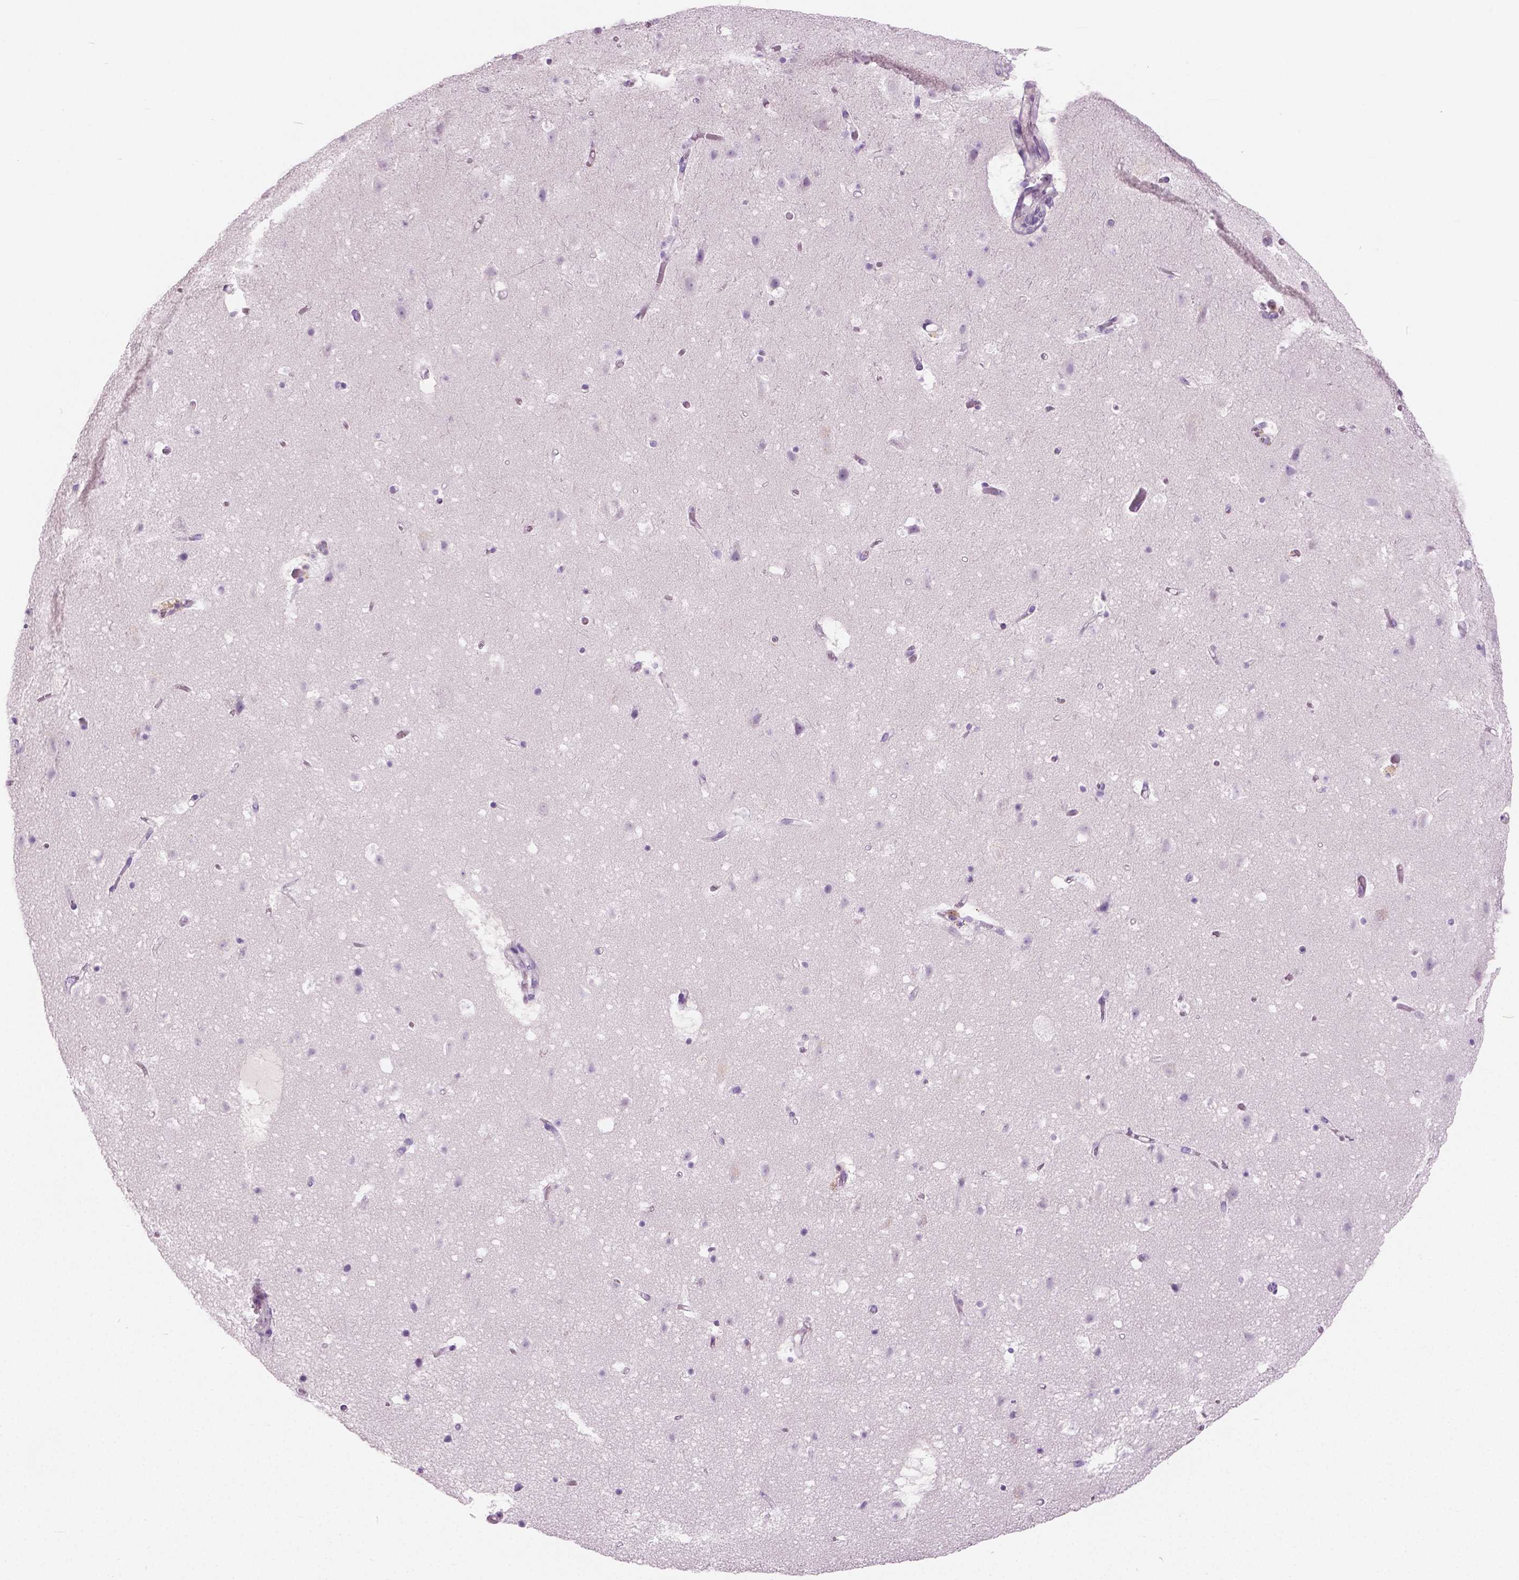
{"staining": {"intensity": "negative", "quantity": "none", "location": "none"}, "tissue": "cerebral cortex", "cell_type": "Endothelial cells", "image_type": "normal", "snomed": [{"axis": "morphology", "description": "Normal tissue, NOS"}, {"axis": "topography", "description": "Cerebral cortex"}], "caption": "This is an immunohistochemistry (IHC) histopathology image of benign cerebral cortex. There is no positivity in endothelial cells.", "gene": "GALM", "patient": {"sex": "female", "age": 42}}